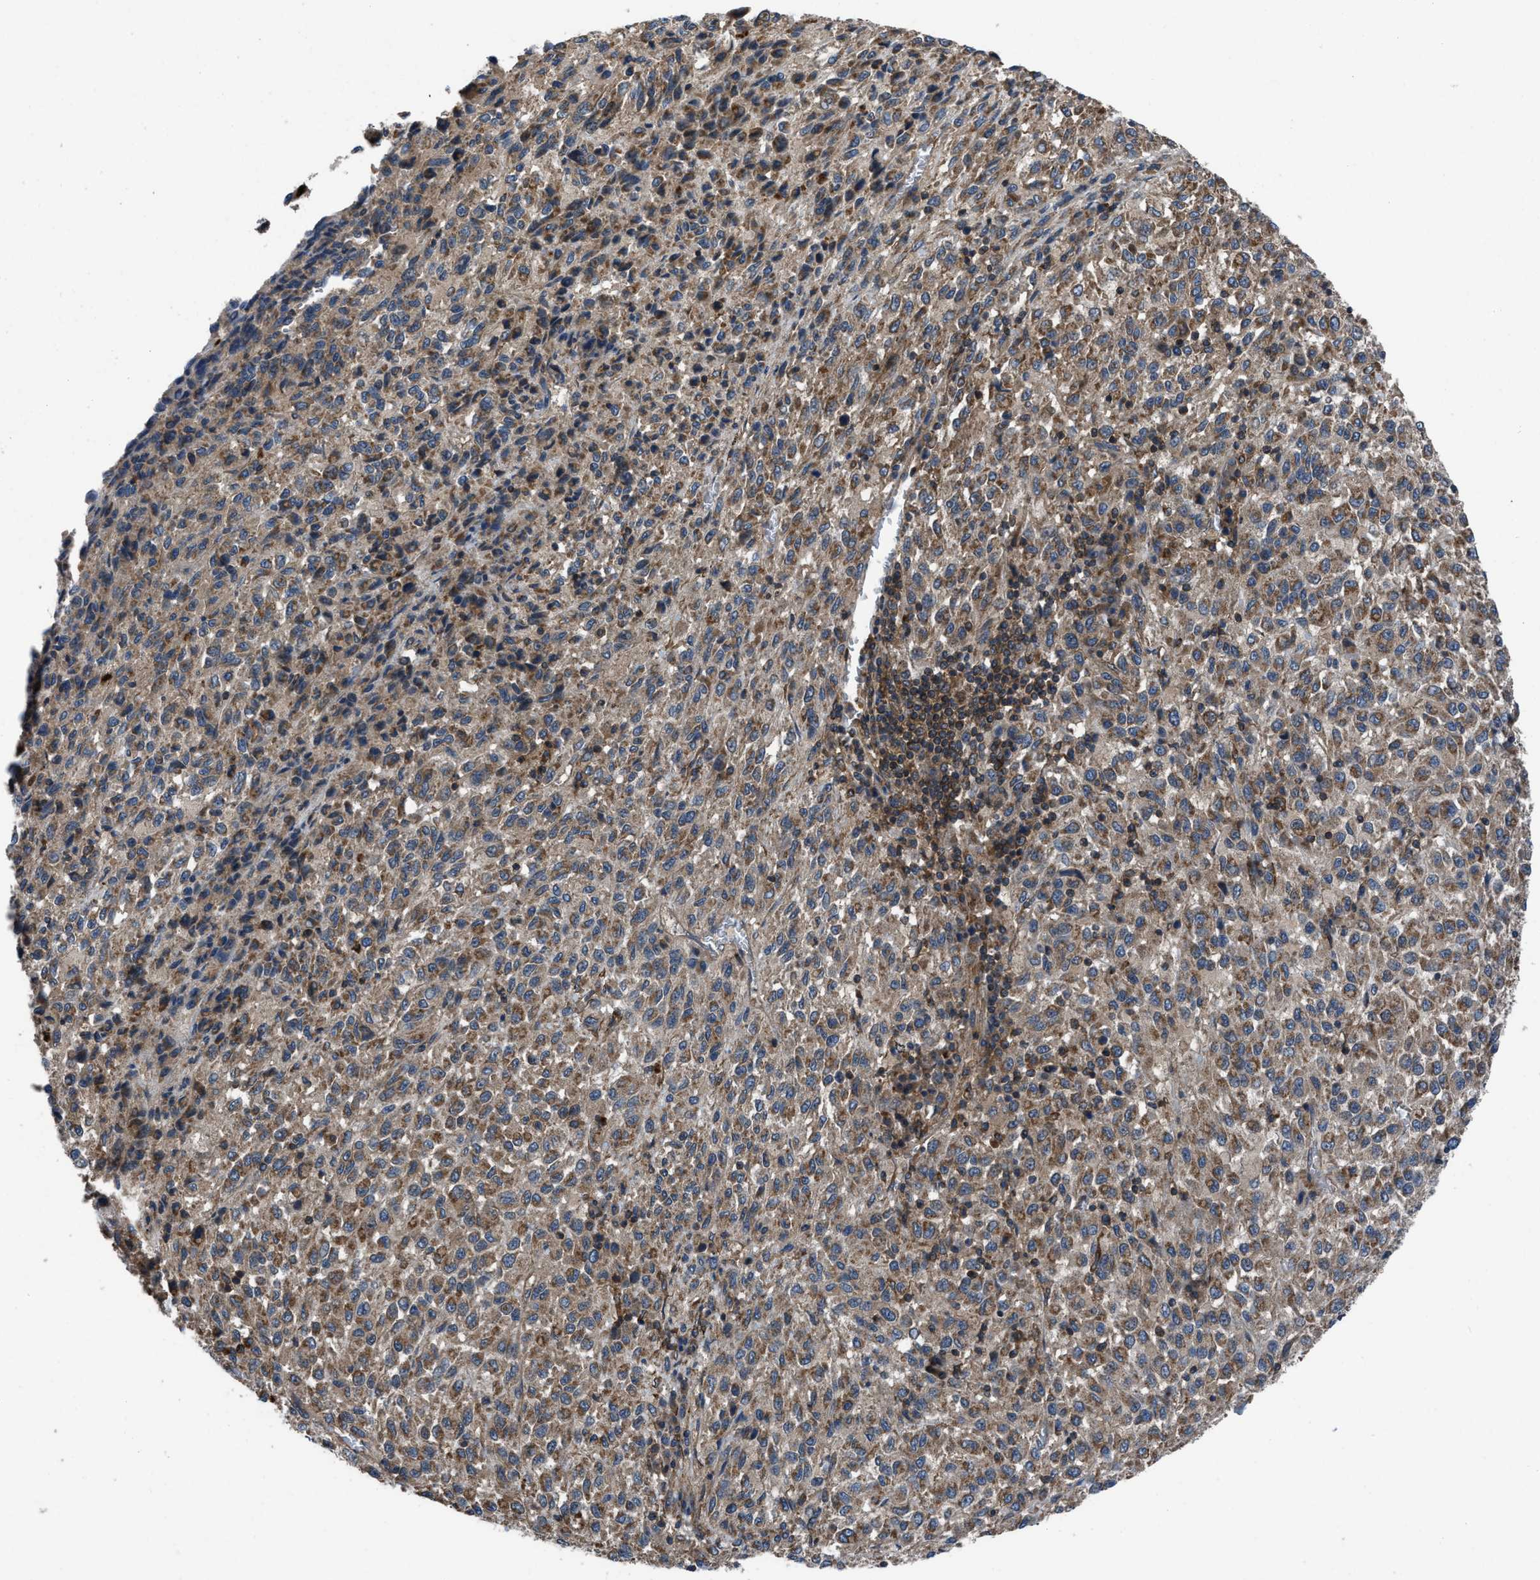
{"staining": {"intensity": "moderate", "quantity": ">75%", "location": "cytoplasmic/membranous"}, "tissue": "melanoma", "cell_type": "Tumor cells", "image_type": "cancer", "snomed": [{"axis": "morphology", "description": "Malignant melanoma, Metastatic site"}, {"axis": "topography", "description": "Lung"}], "caption": "This is an image of immunohistochemistry (IHC) staining of melanoma, which shows moderate positivity in the cytoplasmic/membranous of tumor cells.", "gene": "USP25", "patient": {"sex": "male", "age": 64}}